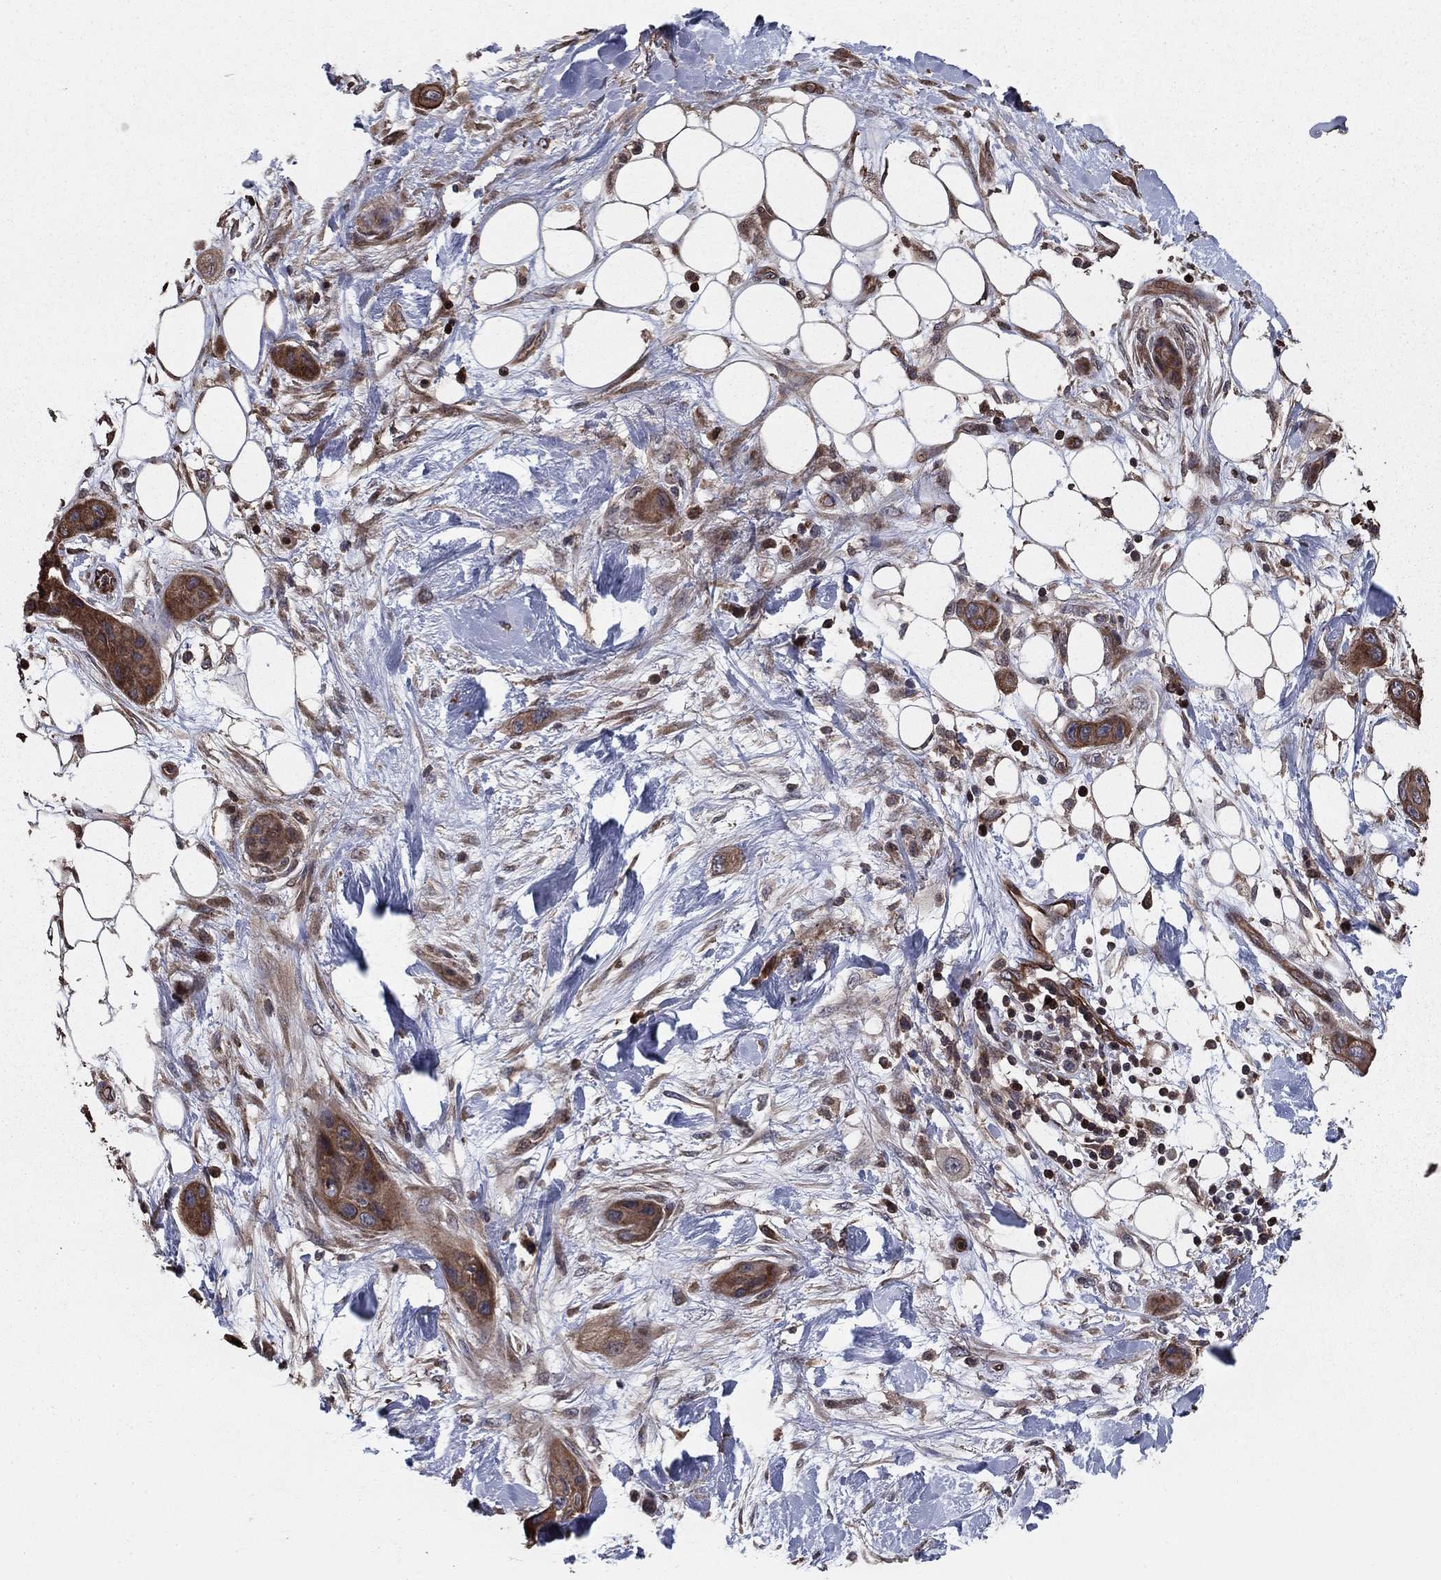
{"staining": {"intensity": "moderate", "quantity": "<25%", "location": "cytoplasmic/membranous"}, "tissue": "skin cancer", "cell_type": "Tumor cells", "image_type": "cancer", "snomed": [{"axis": "morphology", "description": "Squamous cell carcinoma, NOS"}, {"axis": "topography", "description": "Skin"}], "caption": "The histopathology image demonstrates staining of squamous cell carcinoma (skin), revealing moderate cytoplasmic/membranous protein positivity (brown color) within tumor cells. The protein is shown in brown color, while the nuclei are stained blue.", "gene": "GYG1", "patient": {"sex": "male", "age": 79}}